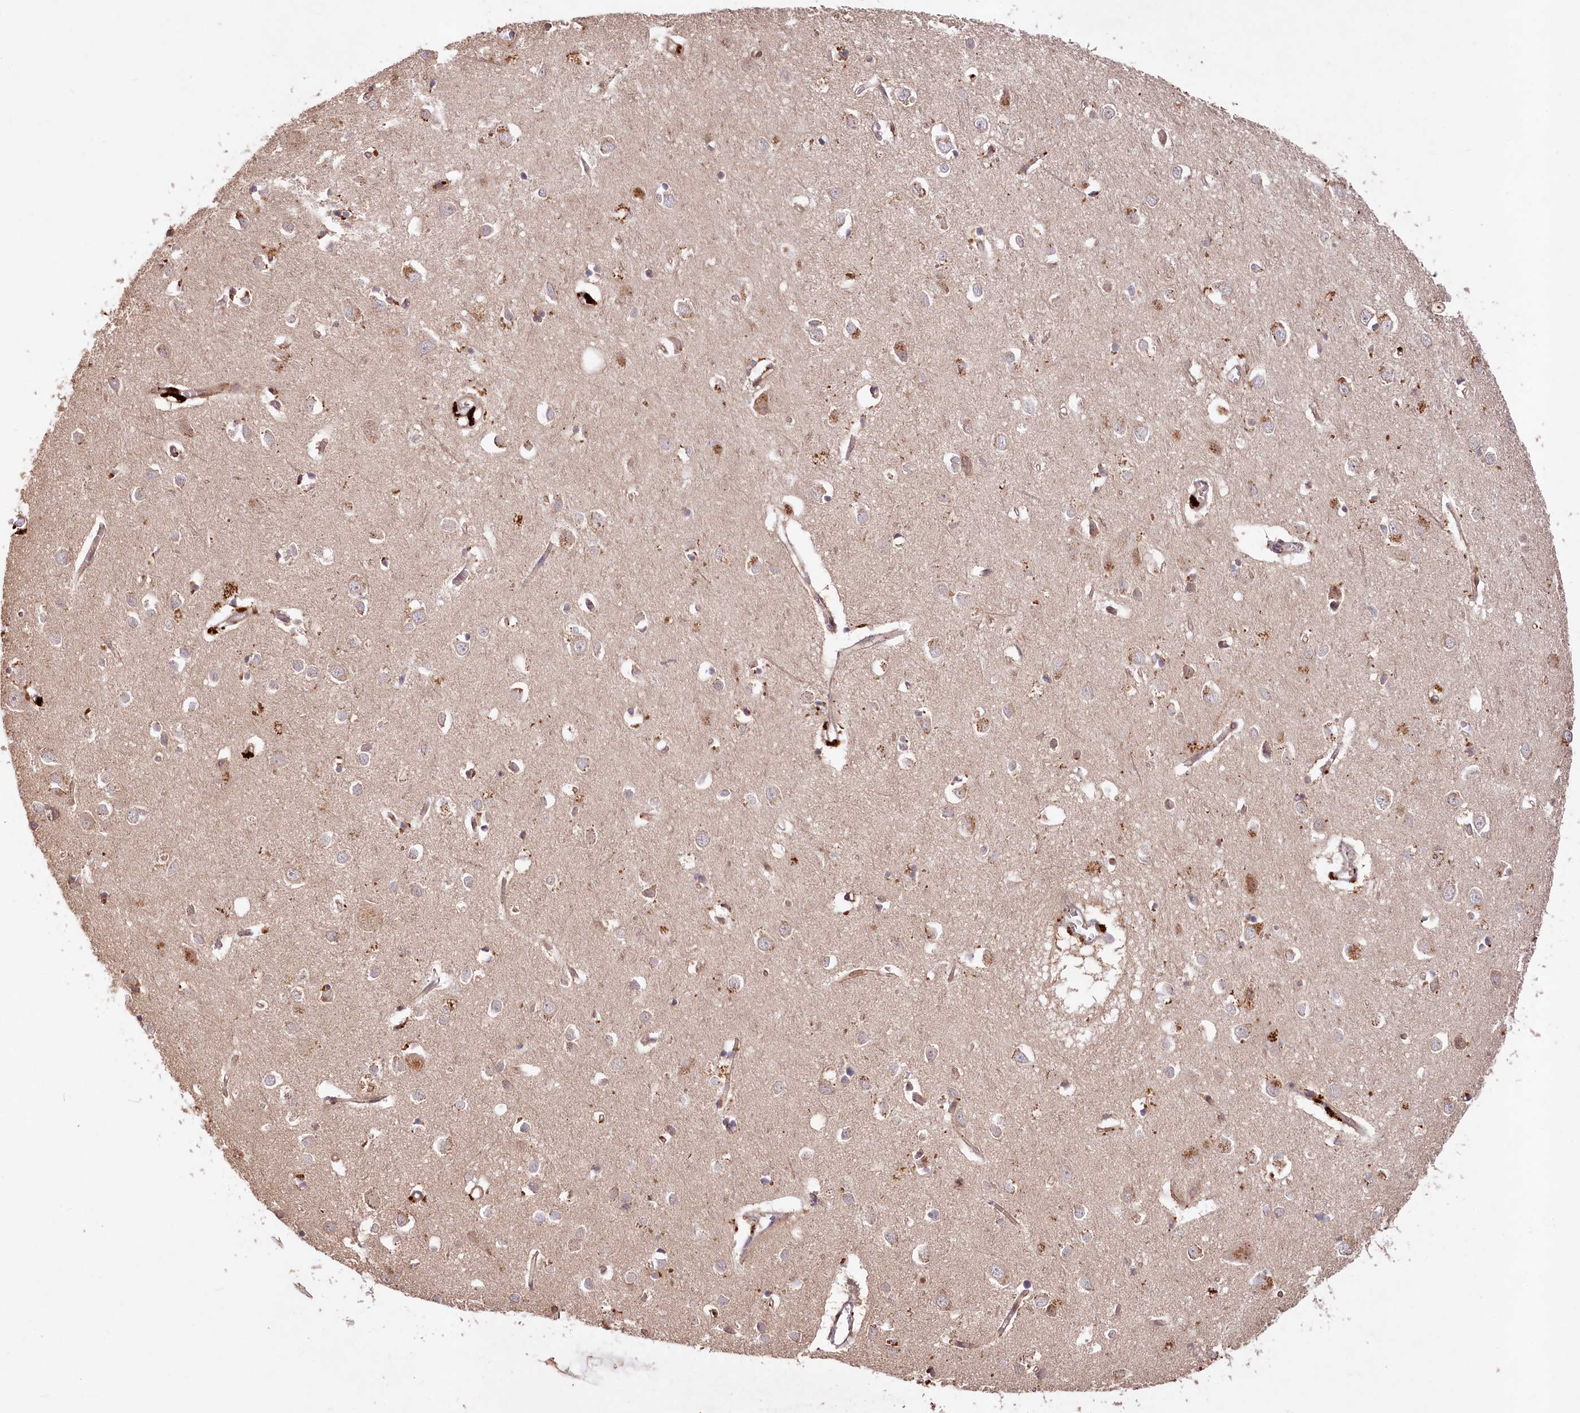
{"staining": {"intensity": "weak", "quantity": ">75%", "location": "cytoplasmic/membranous"}, "tissue": "cerebral cortex", "cell_type": "Endothelial cells", "image_type": "normal", "snomed": [{"axis": "morphology", "description": "Normal tissue, NOS"}, {"axis": "topography", "description": "Cerebral cortex"}], "caption": "Endothelial cells reveal weak cytoplasmic/membranous expression in about >75% of cells in benign cerebral cortex. (DAB IHC, brown staining for protein, blue staining for nuclei).", "gene": "IRAK1BP1", "patient": {"sex": "female", "age": 64}}